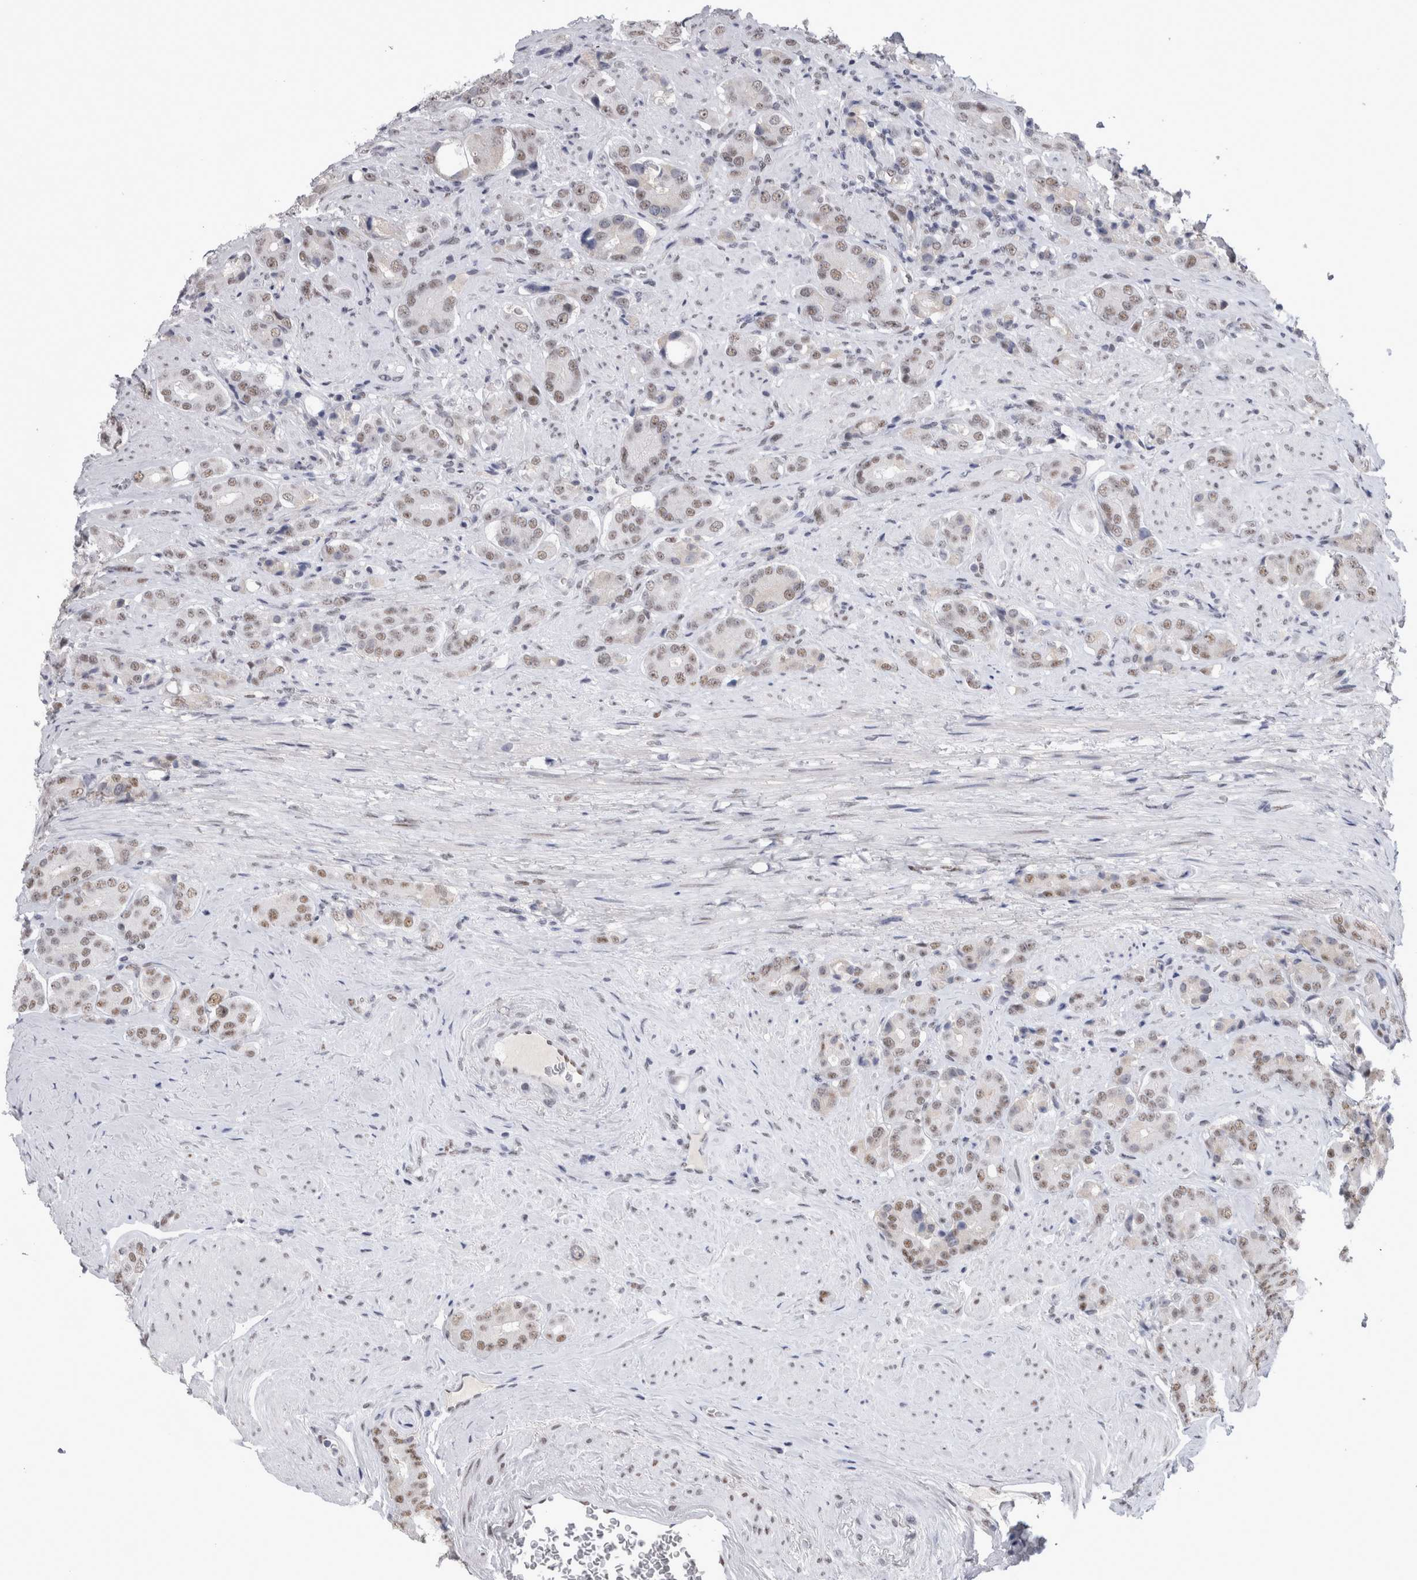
{"staining": {"intensity": "weak", "quantity": ">75%", "location": "nuclear"}, "tissue": "prostate cancer", "cell_type": "Tumor cells", "image_type": "cancer", "snomed": [{"axis": "morphology", "description": "Adenocarcinoma, High grade"}, {"axis": "topography", "description": "Prostate"}], "caption": "Immunohistochemical staining of human prostate cancer exhibits low levels of weak nuclear staining in approximately >75% of tumor cells.", "gene": "API5", "patient": {"sex": "male", "age": 71}}